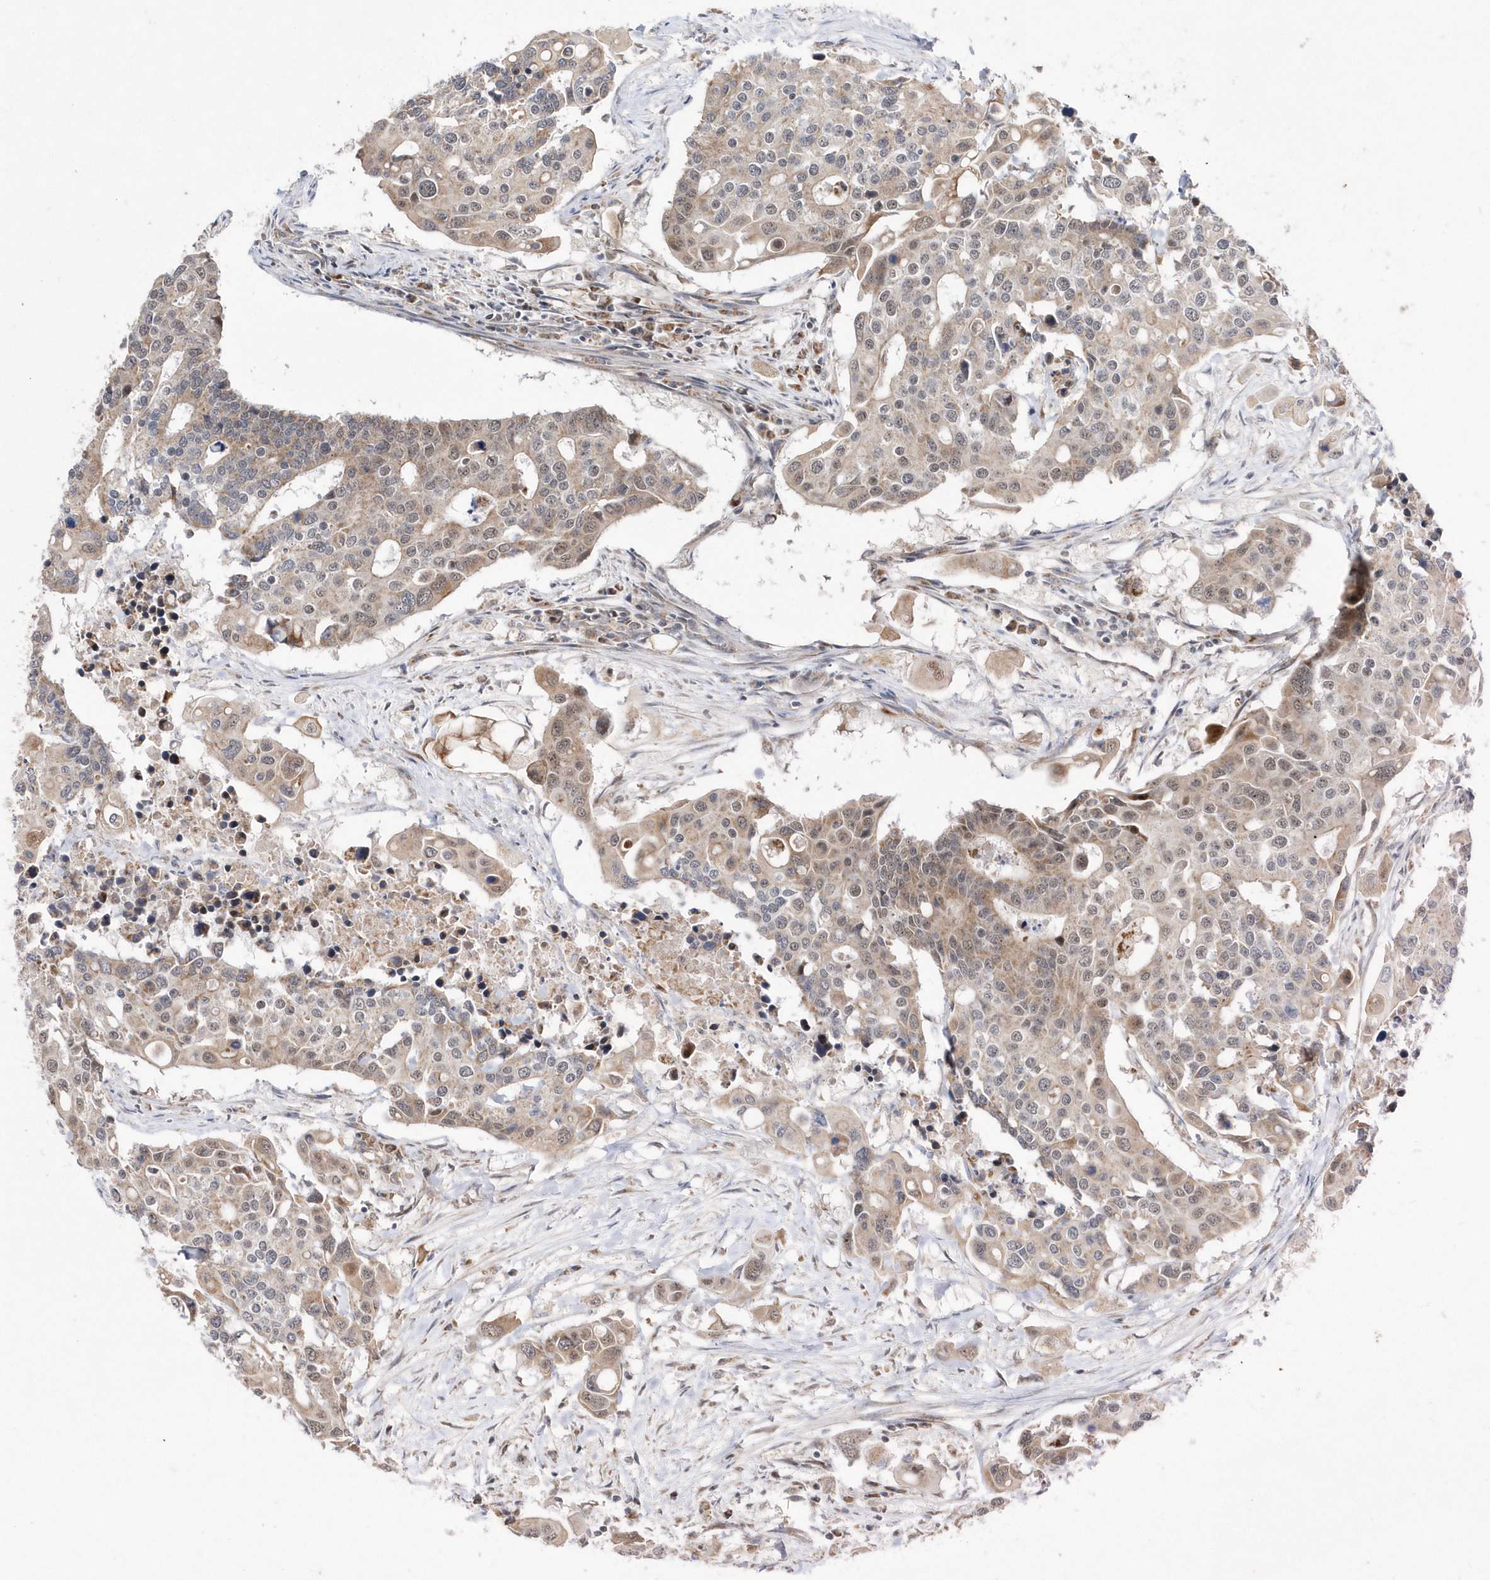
{"staining": {"intensity": "weak", "quantity": ">75%", "location": "cytoplasmic/membranous"}, "tissue": "colorectal cancer", "cell_type": "Tumor cells", "image_type": "cancer", "snomed": [{"axis": "morphology", "description": "Adenocarcinoma, NOS"}, {"axis": "topography", "description": "Colon"}], "caption": "Weak cytoplasmic/membranous staining is seen in approximately >75% of tumor cells in colorectal cancer (adenocarcinoma). (DAB (3,3'-diaminobenzidine) IHC with brightfield microscopy, high magnification).", "gene": "DALRD3", "patient": {"sex": "male", "age": 77}}